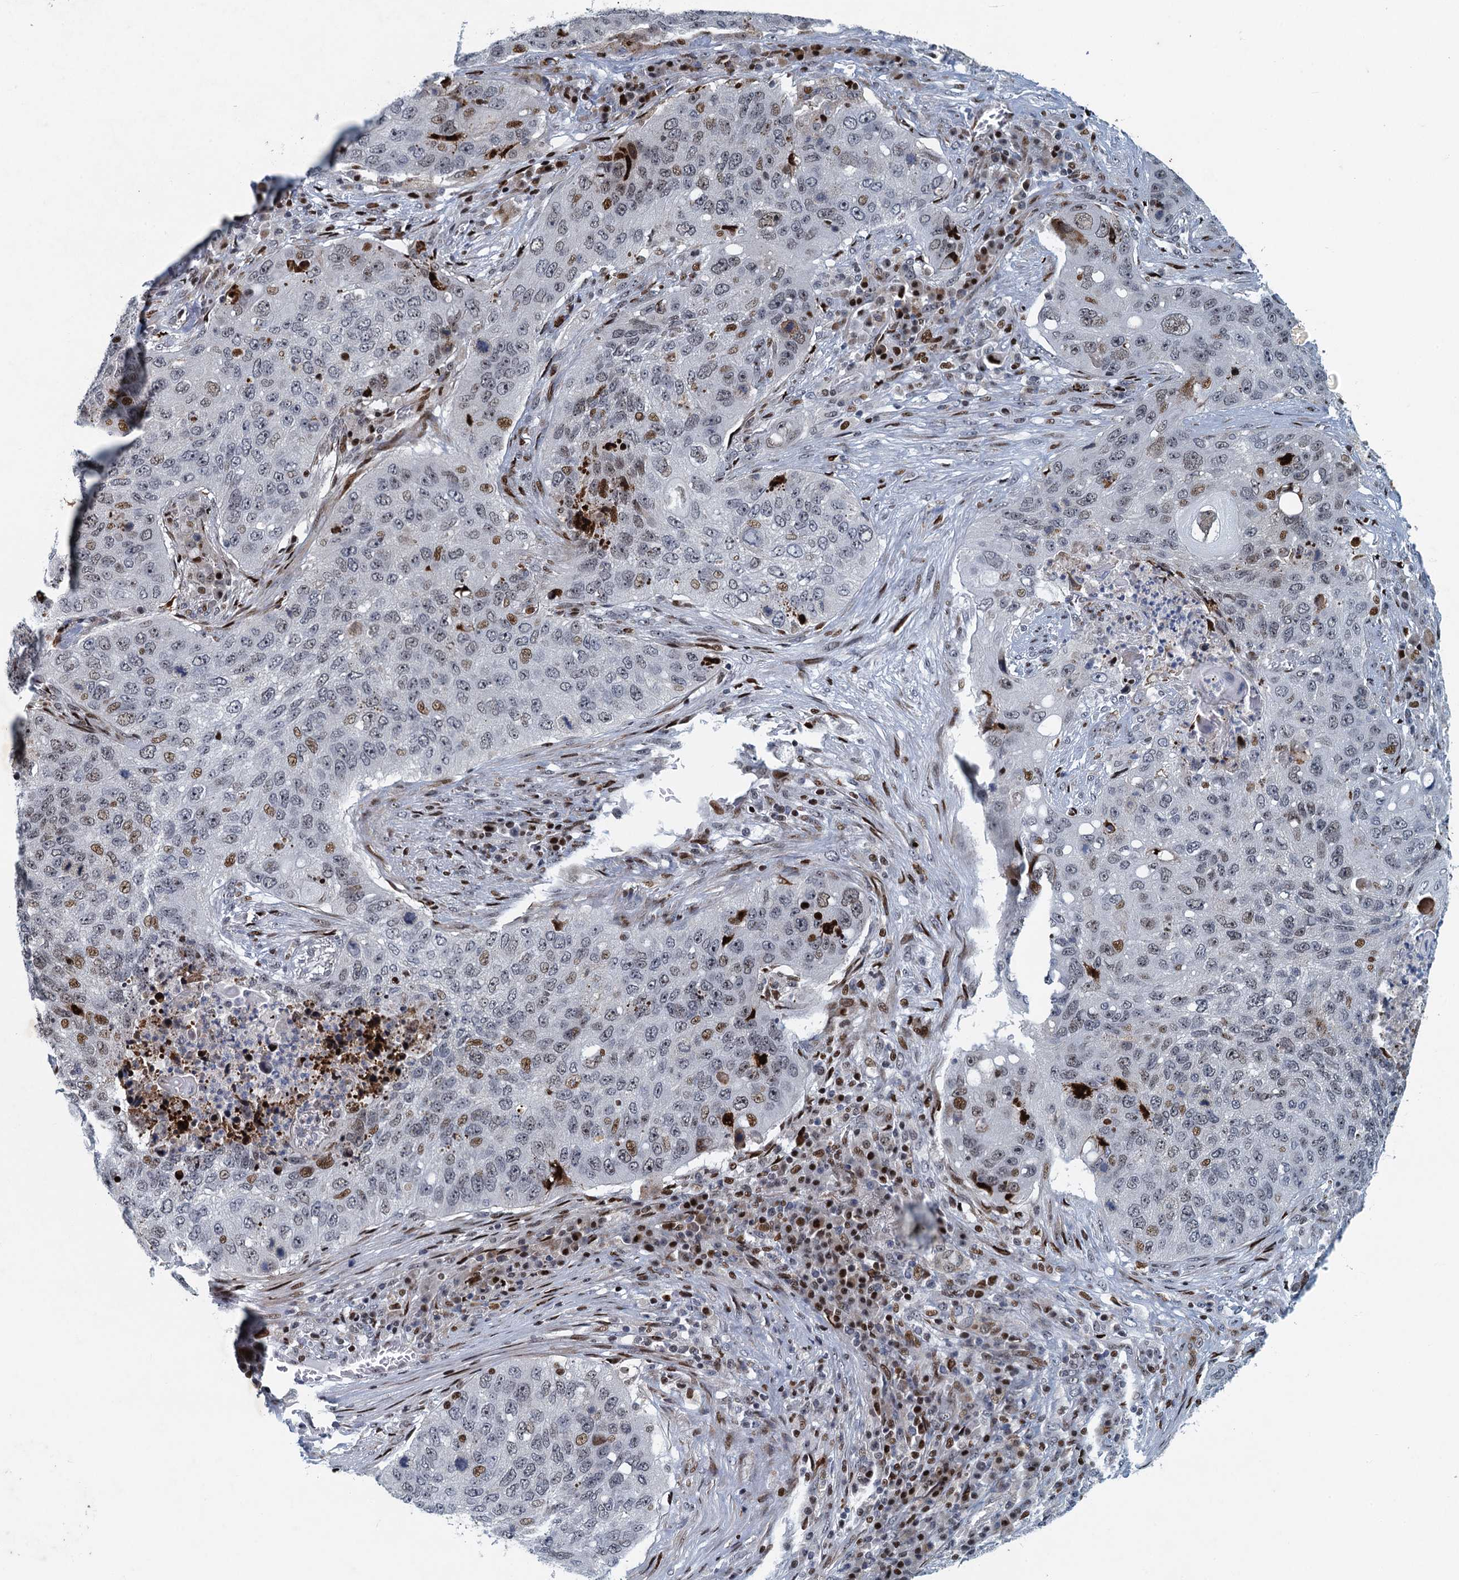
{"staining": {"intensity": "moderate", "quantity": "<25%", "location": "nuclear"}, "tissue": "lung cancer", "cell_type": "Tumor cells", "image_type": "cancer", "snomed": [{"axis": "morphology", "description": "Squamous cell carcinoma, NOS"}, {"axis": "topography", "description": "Lung"}], "caption": "This micrograph displays lung cancer stained with immunohistochemistry (IHC) to label a protein in brown. The nuclear of tumor cells show moderate positivity for the protein. Nuclei are counter-stained blue.", "gene": "ANKRD13D", "patient": {"sex": "female", "age": 63}}